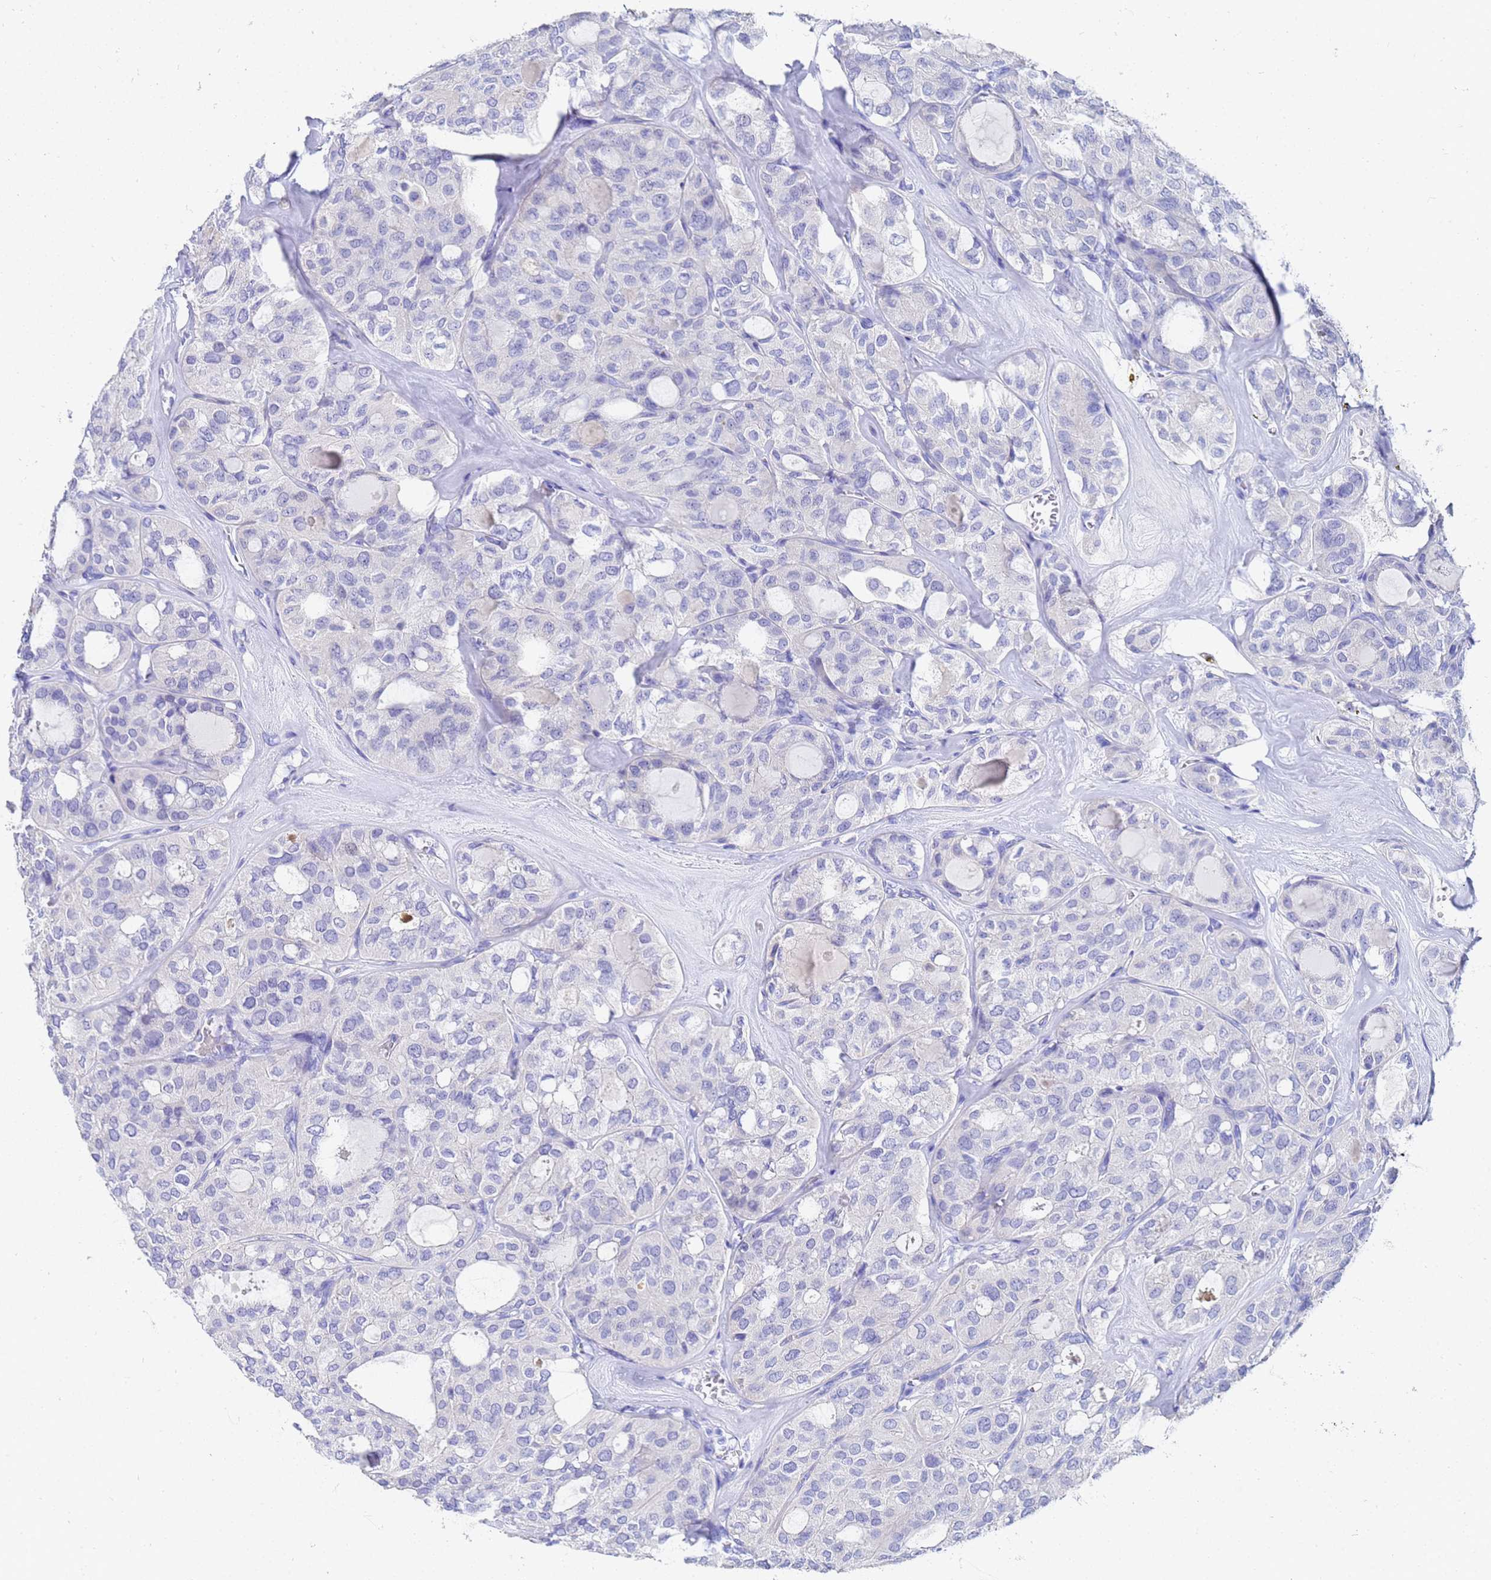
{"staining": {"intensity": "negative", "quantity": "none", "location": "none"}, "tissue": "thyroid cancer", "cell_type": "Tumor cells", "image_type": "cancer", "snomed": [{"axis": "morphology", "description": "Follicular adenoma carcinoma, NOS"}, {"axis": "topography", "description": "Thyroid gland"}], "caption": "Immunohistochemistry (IHC) of human thyroid cancer reveals no positivity in tumor cells.", "gene": "C2orf72", "patient": {"sex": "male", "age": 75}}